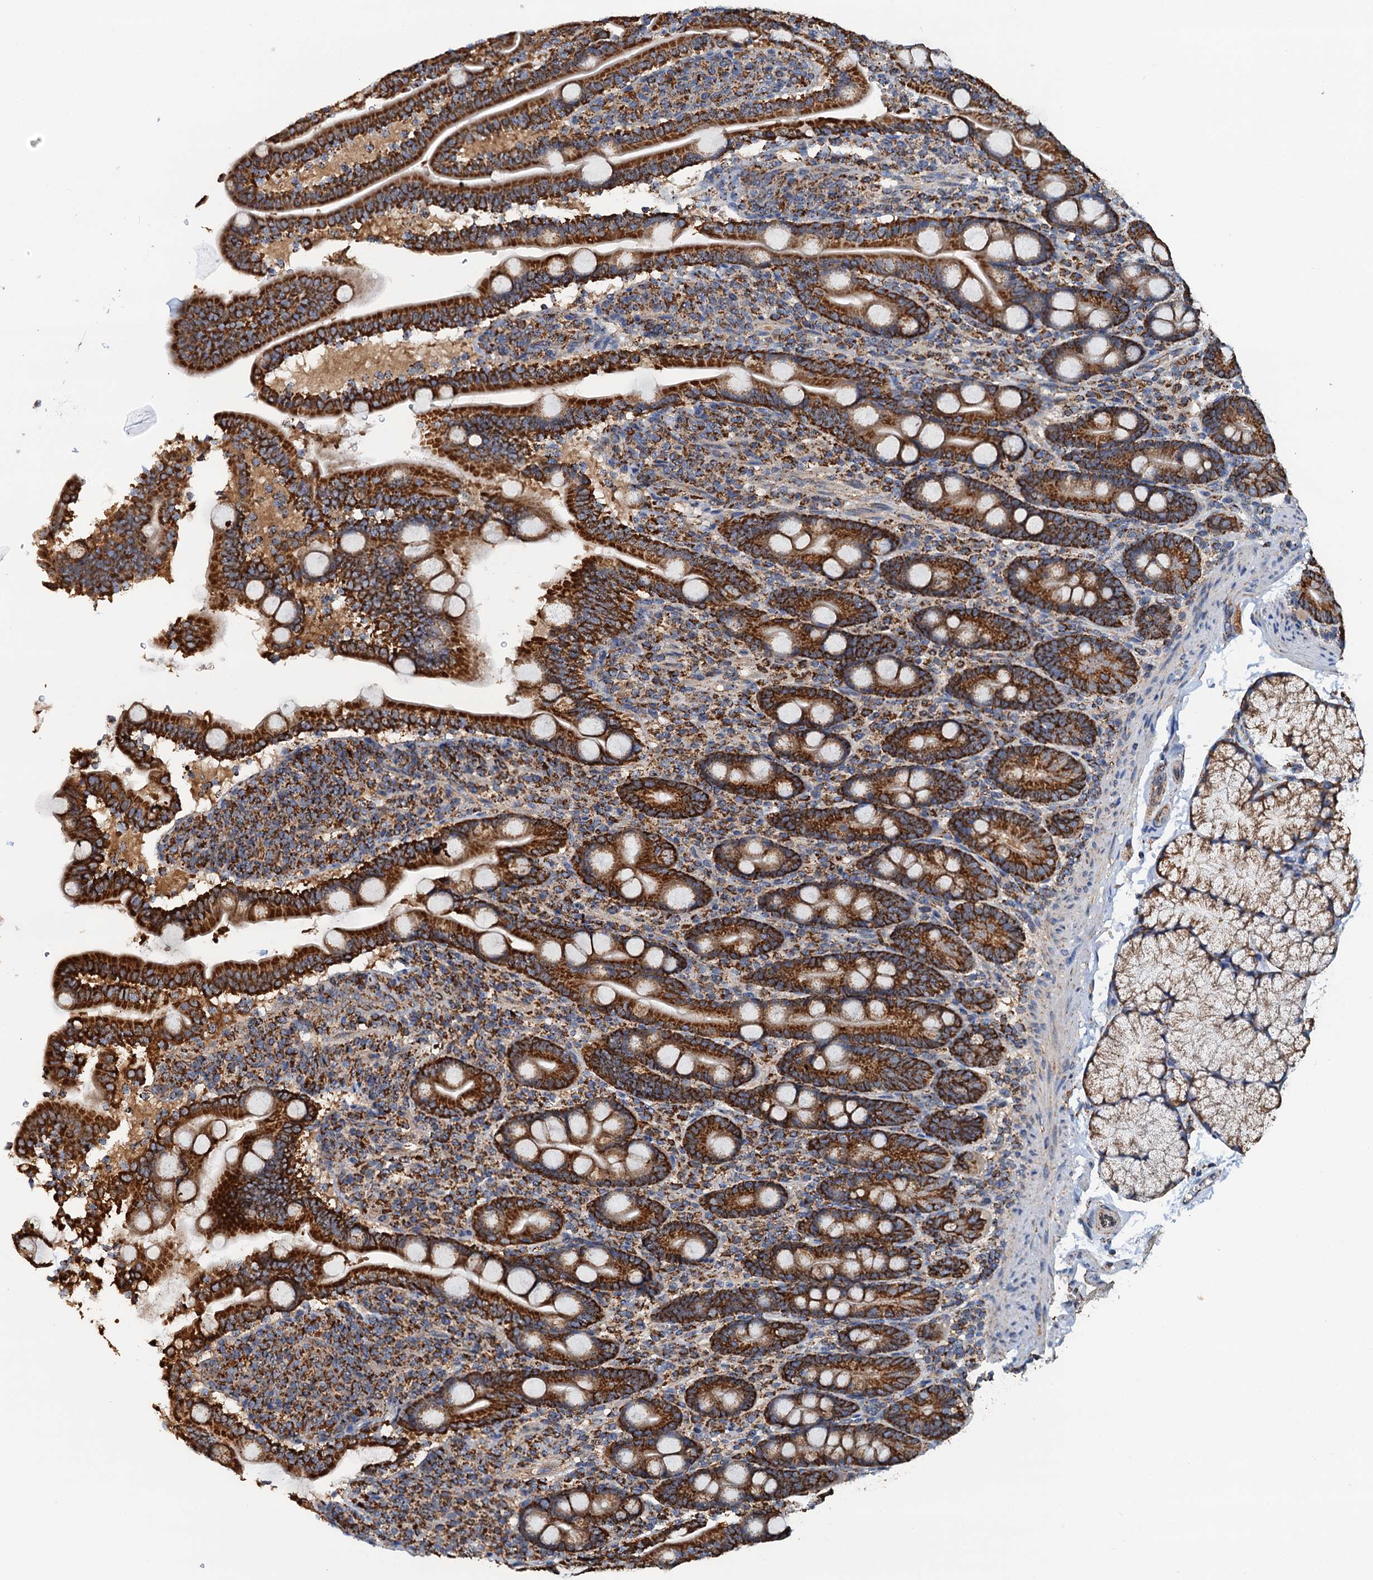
{"staining": {"intensity": "strong", "quantity": ">75%", "location": "cytoplasmic/membranous"}, "tissue": "duodenum", "cell_type": "Glandular cells", "image_type": "normal", "snomed": [{"axis": "morphology", "description": "Normal tissue, NOS"}, {"axis": "topography", "description": "Duodenum"}], "caption": "High-power microscopy captured an immunohistochemistry image of normal duodenum, revealing strong cytoplasmic/membranous expression in approximately >75% of glandular cells.", "gene": "AAGAB", "patient": {"sex": "male", "age": 35}}